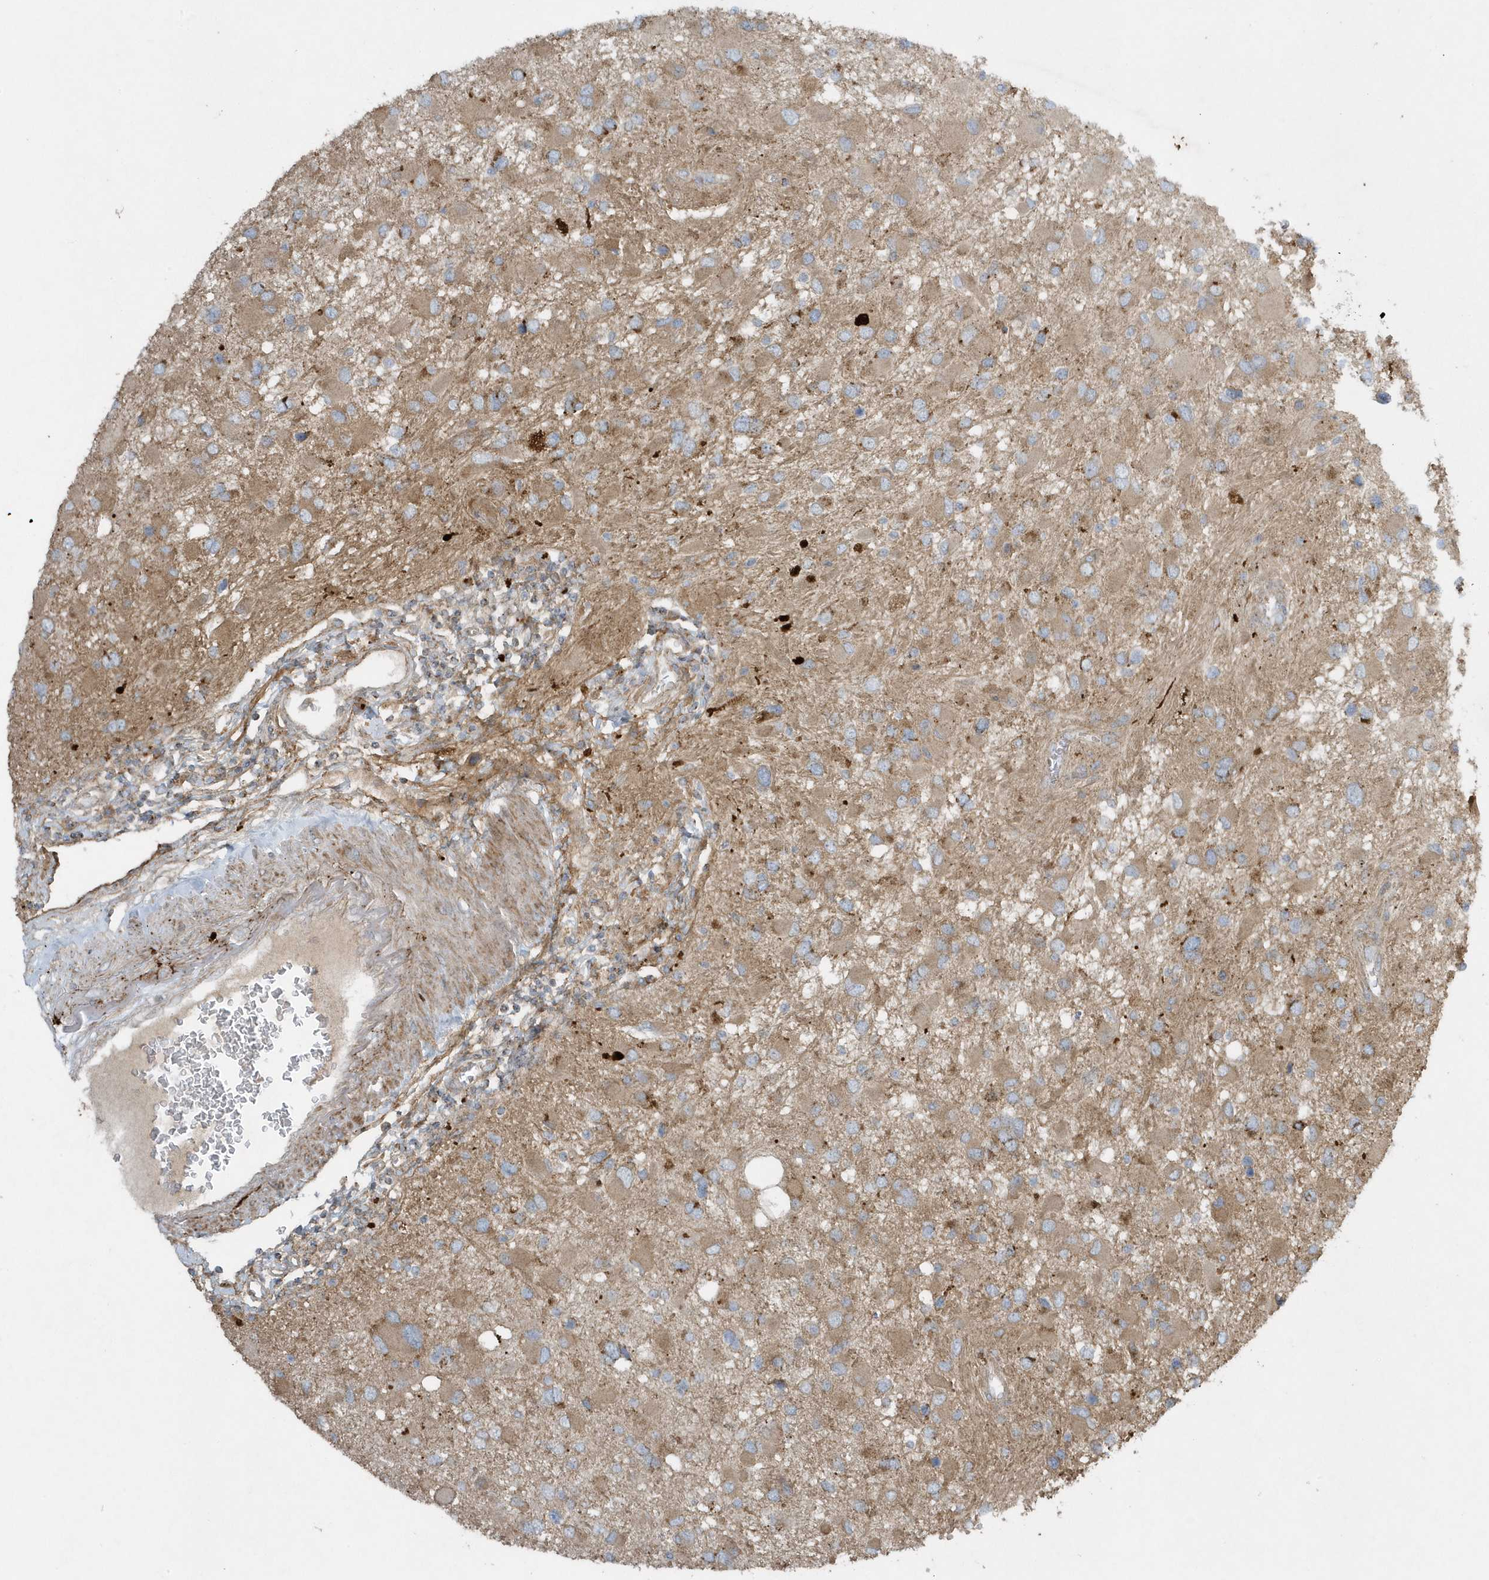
{"staining": {"intensity": "moderate", "quantity": "25%-75%", "location": "cytoplasmic/membranous"}, "tissue": "glioma", "cell_type": "Tumor cells", "image_type": "cancer", "snomed": [{"axis": "morphology", "description": "Glioma, malignant, High grade"}, {"axis": "topography", "description": "Brain"}], "caption": "The image demonstrates immunohistochemical staining of malignant high-grade glioma. There is moderate cytoplasmic/membranous staining is seen in about 25%-75% of tumor cells. The staining was performed using DAB to visualize the protein expression in brown, while the nuclei were stained in blue with hematoxylin (Magnification: 20x).", "gene": "SLC38A2", "patient": {"sex": "male", "age": 53}}